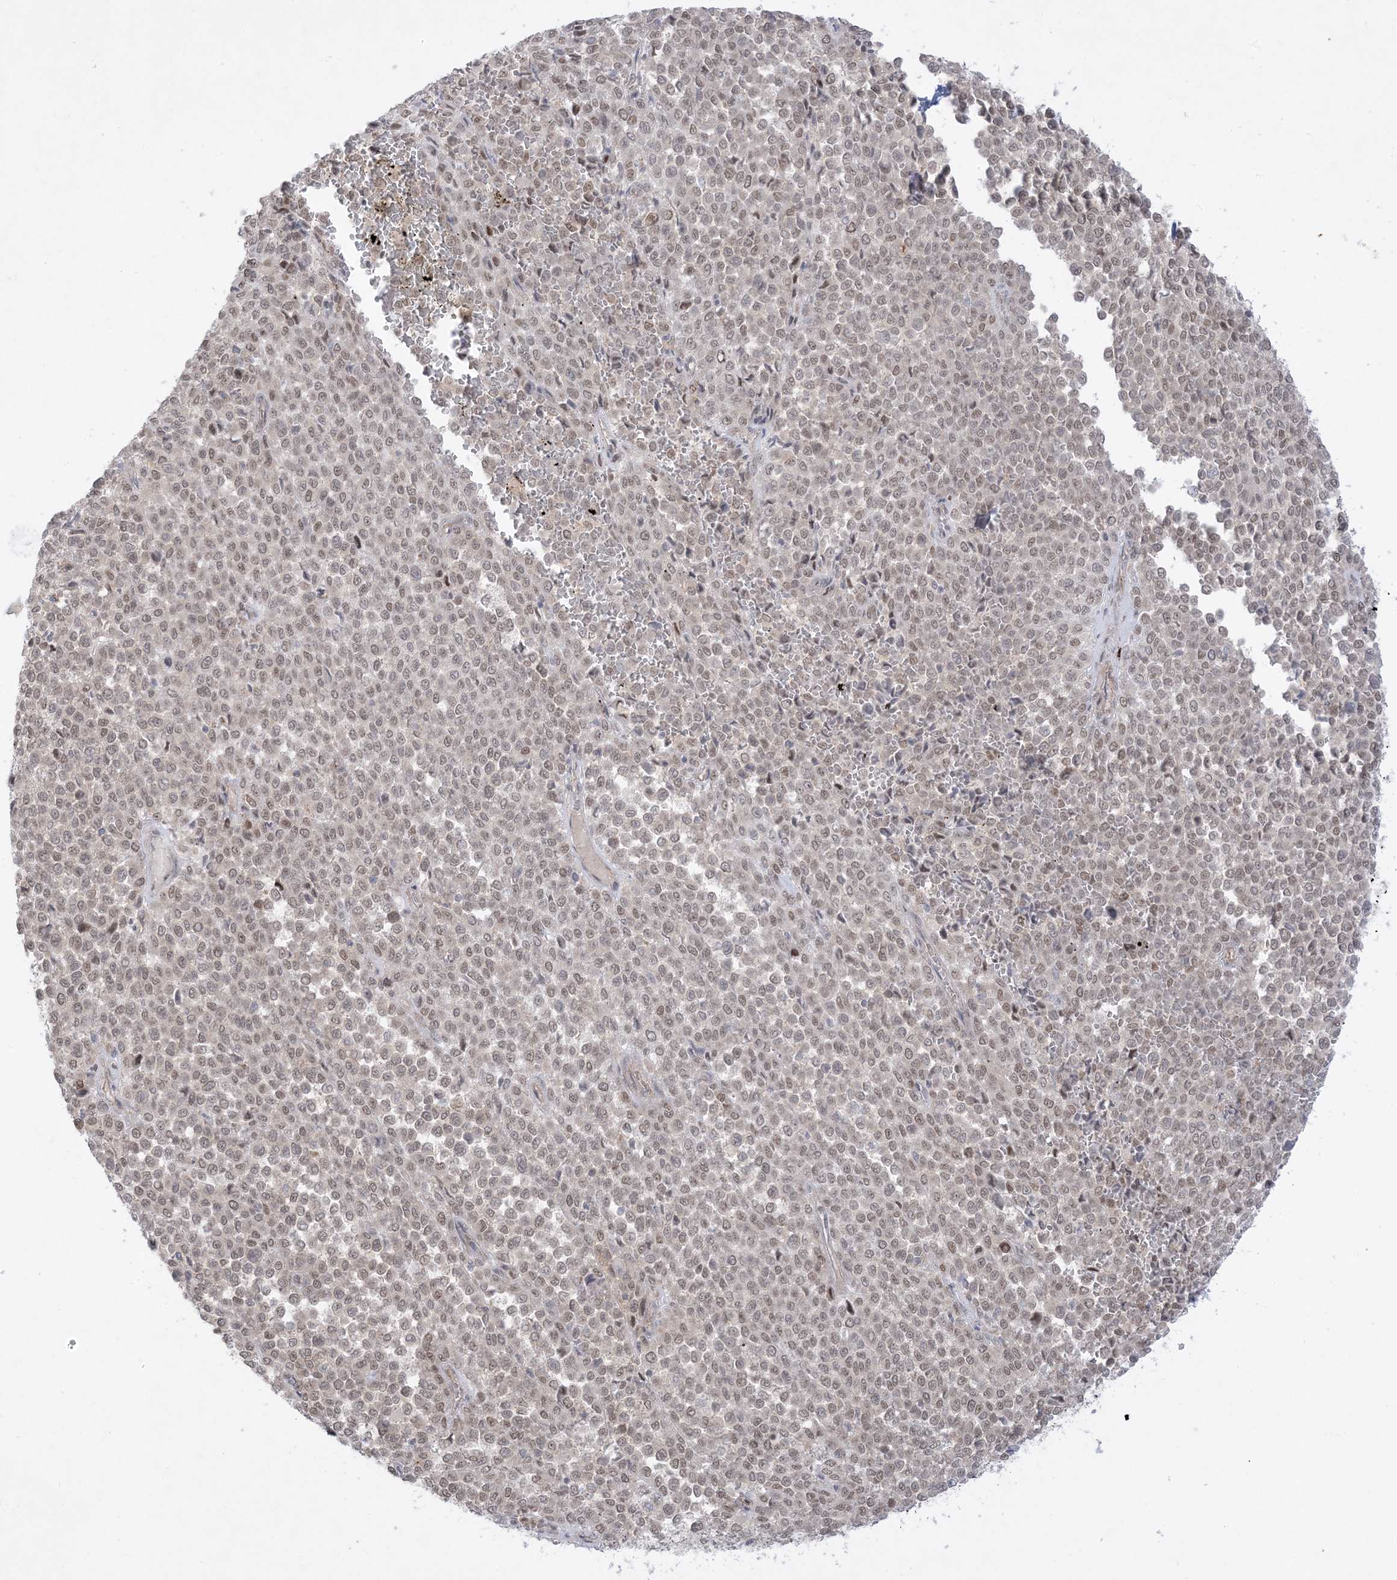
{"staining": {"intensity": "weak", "quantity": ">75%", "location": "nuclear"}, "tissue": "melanoma", "cell_type": "Tumor cells", "image_type": "cancer", "snomed": [{"axis": "morphology", "description": "Malignant melanoma, Metastatic site"}, {"axis": "topography", "description": "Pancreas"}], "caption": "Protein positivity by immunohistochemistry (IHC) shows weak nuclear expression in about >75% of tumor cells in malignant melanoma (metastatic site).", "gene": "PTK6", "patient": {"sex": "female", "age": 30}}